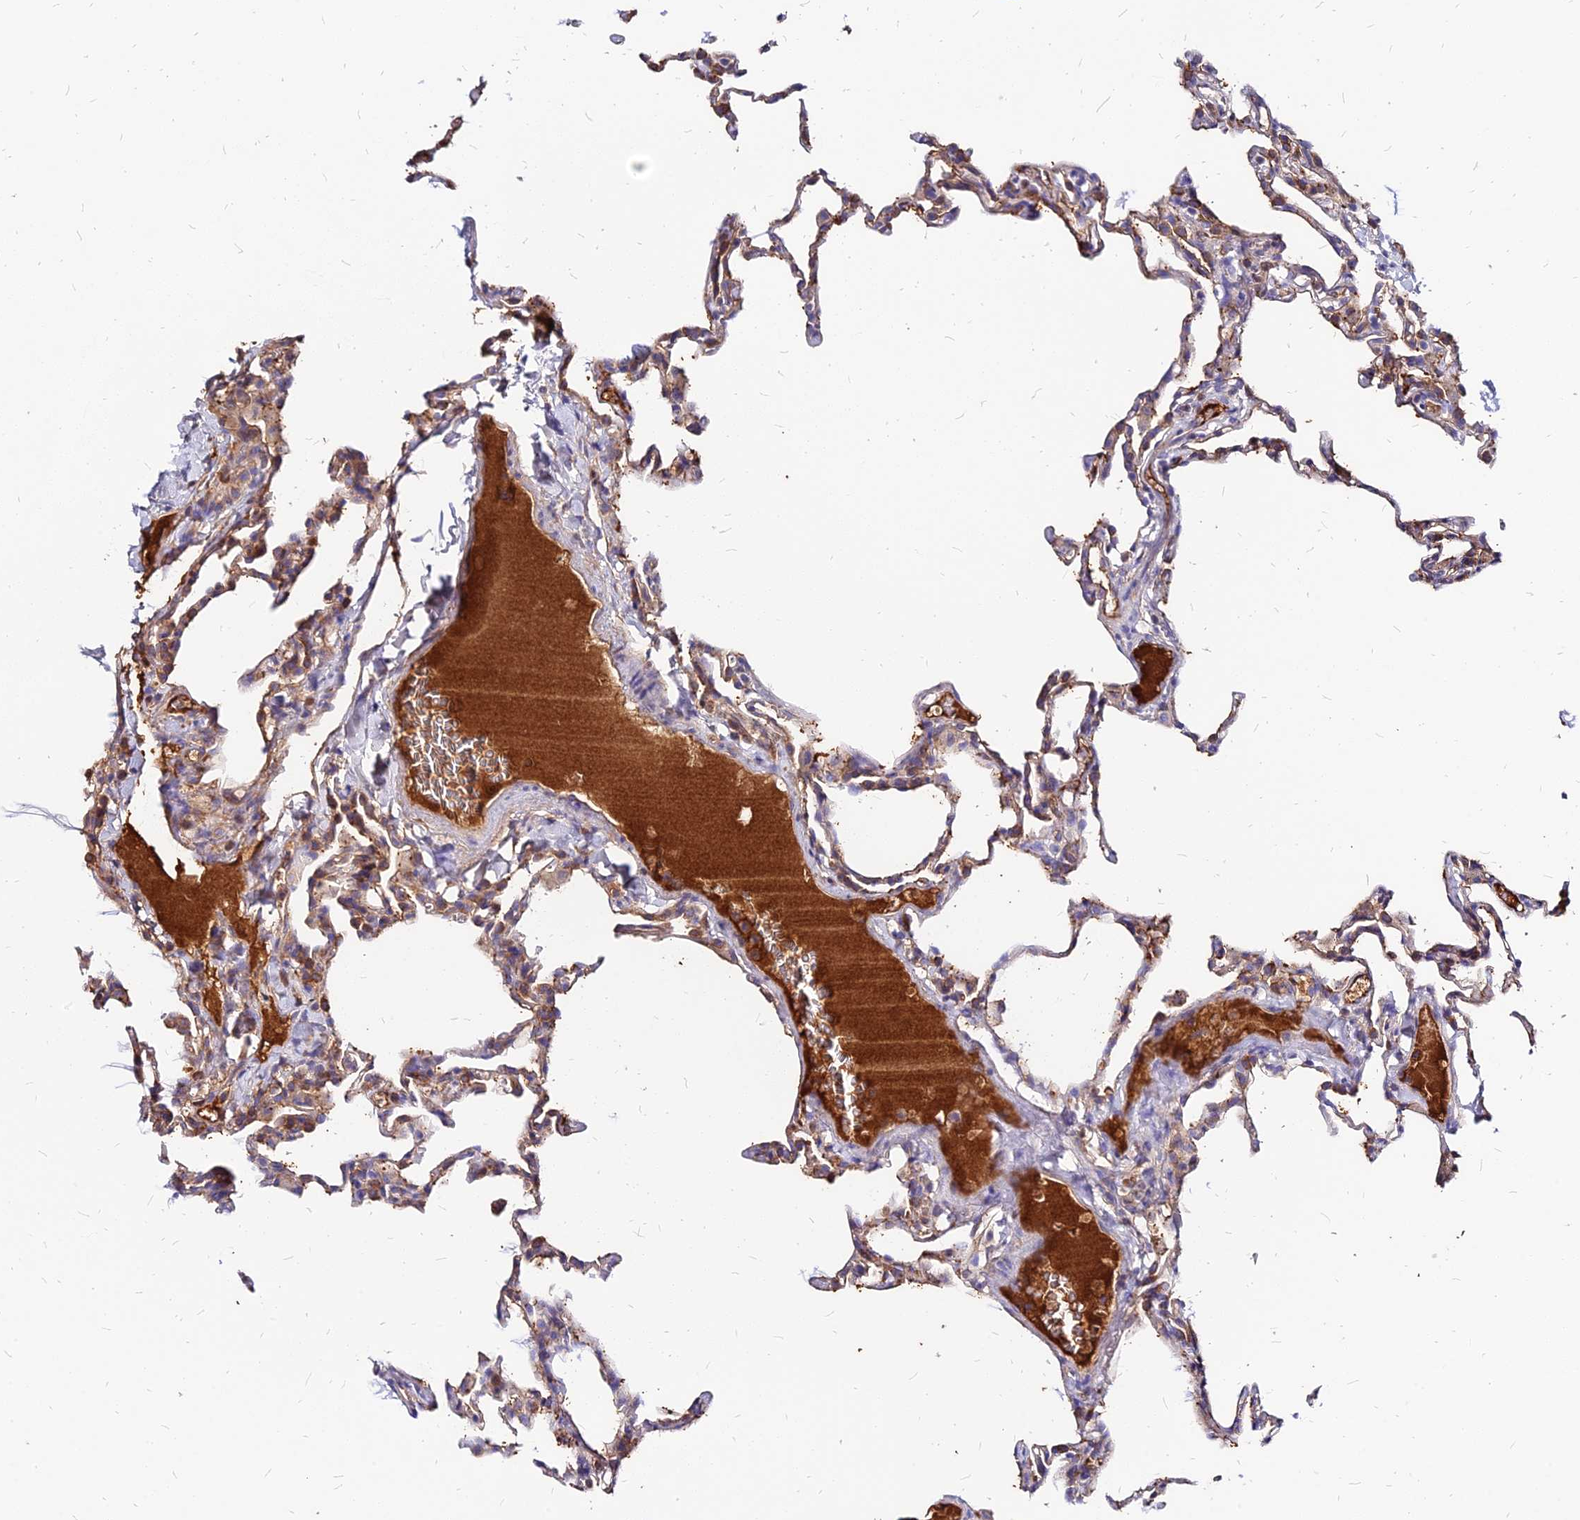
{"staining": {"intensity": "negative", "quantity": "none", "location": "none"}, "tissue": "lung", "cell_type": "Alveolar cells", "image_type": "normal", "snomed": [{"axis": "morphology", "description": "Normal tissue, NOS"}, {"axis": "topography", "description": "Lung"}], "caption": "IHC of benign human lung displays no positivity in alveolar cells. (Brightfield microscopy of DAB immunohistochemistry at high magnification).", "gene": "ACSM6", "patient": {"sex": "male", "age": 20}}